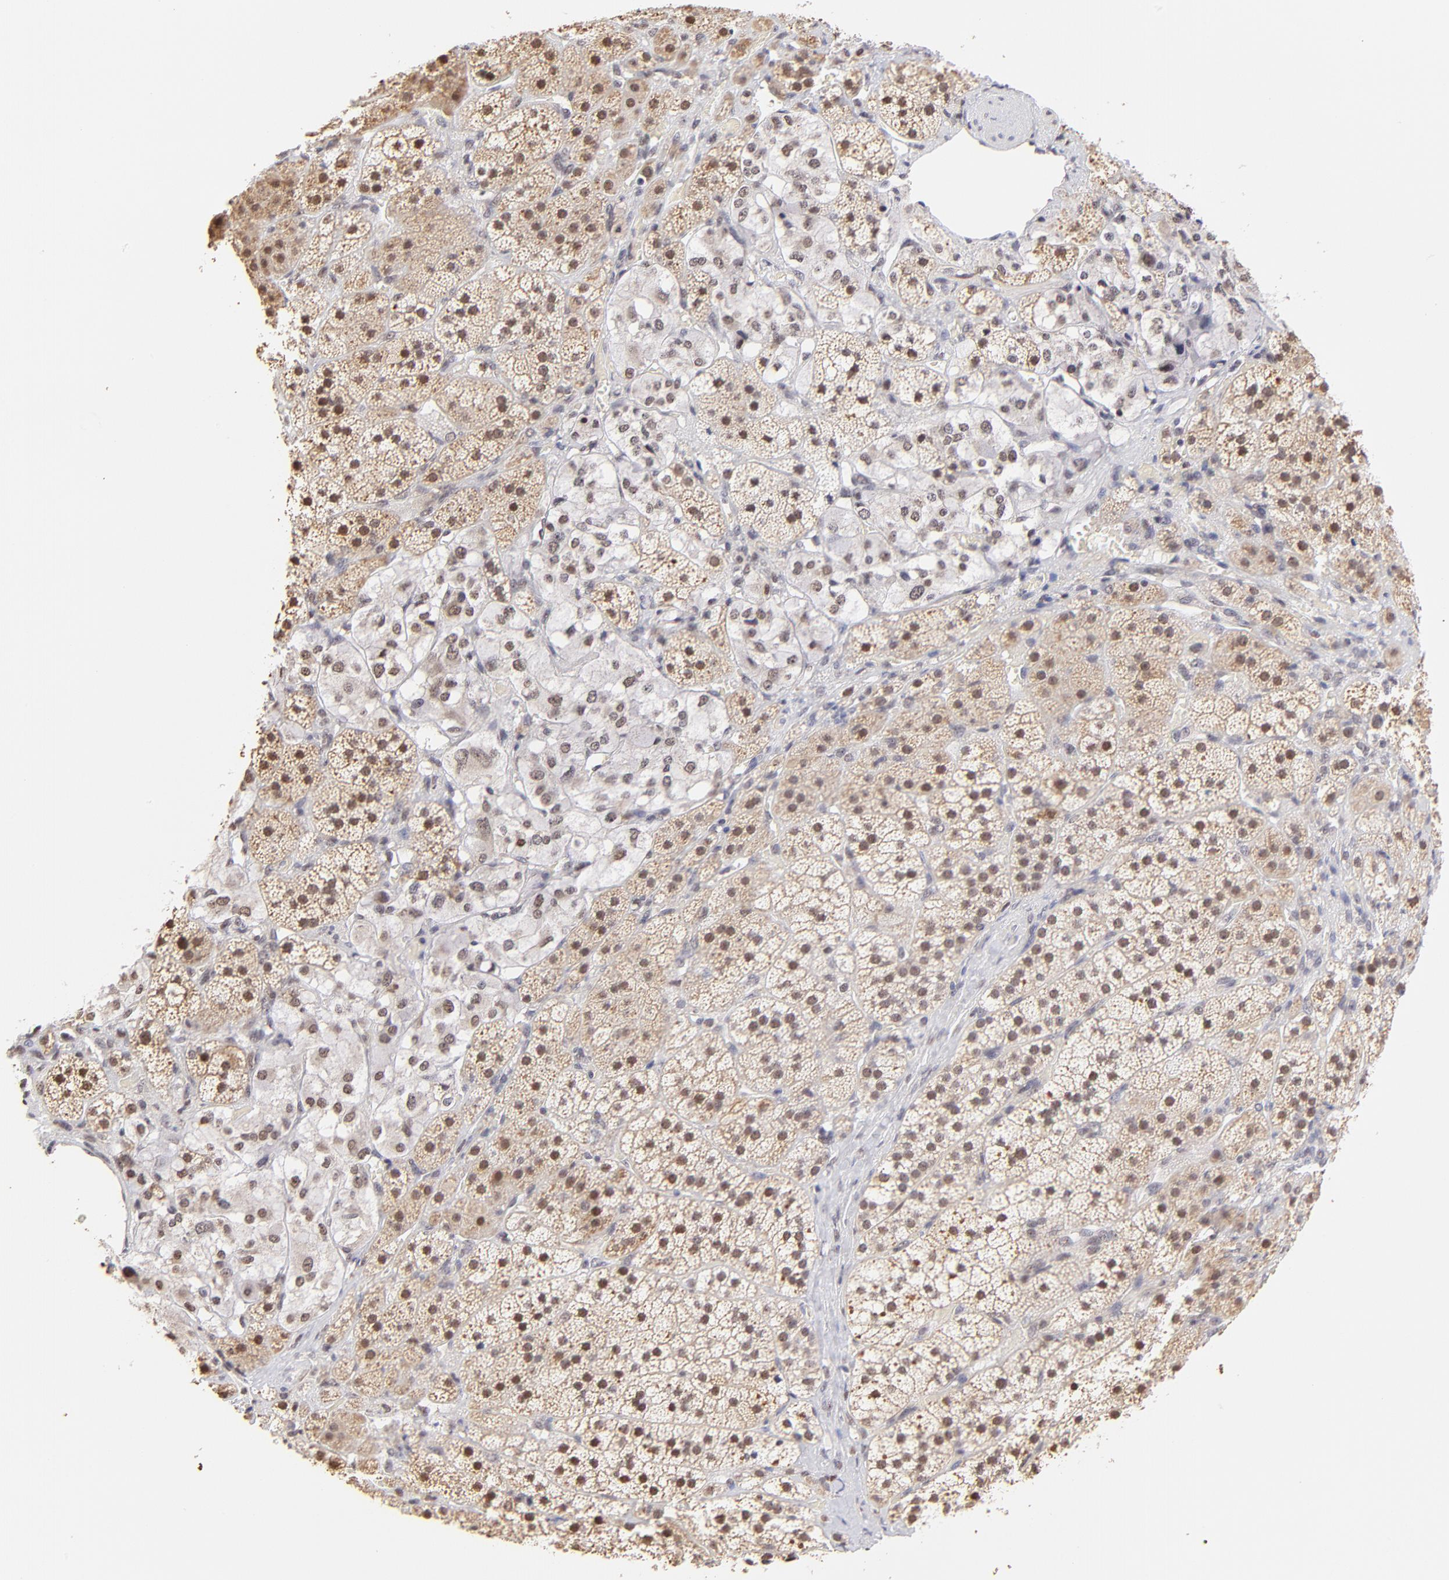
{"staining": {"intensity": "weak", "quantity": ">75%", "location": "cytoplasmic/membranous,nuclear"}, "tissue": "adrenal gland", "cell_type": "Glandular cells", "image_type": "normal", "snomed": [{"axis": "morphology", "description": "Normal tissue, NOS"}, {"axis": "topography", "description": "Adrenal gland"}], "caption": "An IHC histopathology image of unremarkable tissue is shown. Protein staining in brown highlights weak cytoplasmic/membranous,nuclear positivity in adrenal gland within glandular cells.", "gene": "ZNF670", "patient": {"sex": "female", "age": 44}}